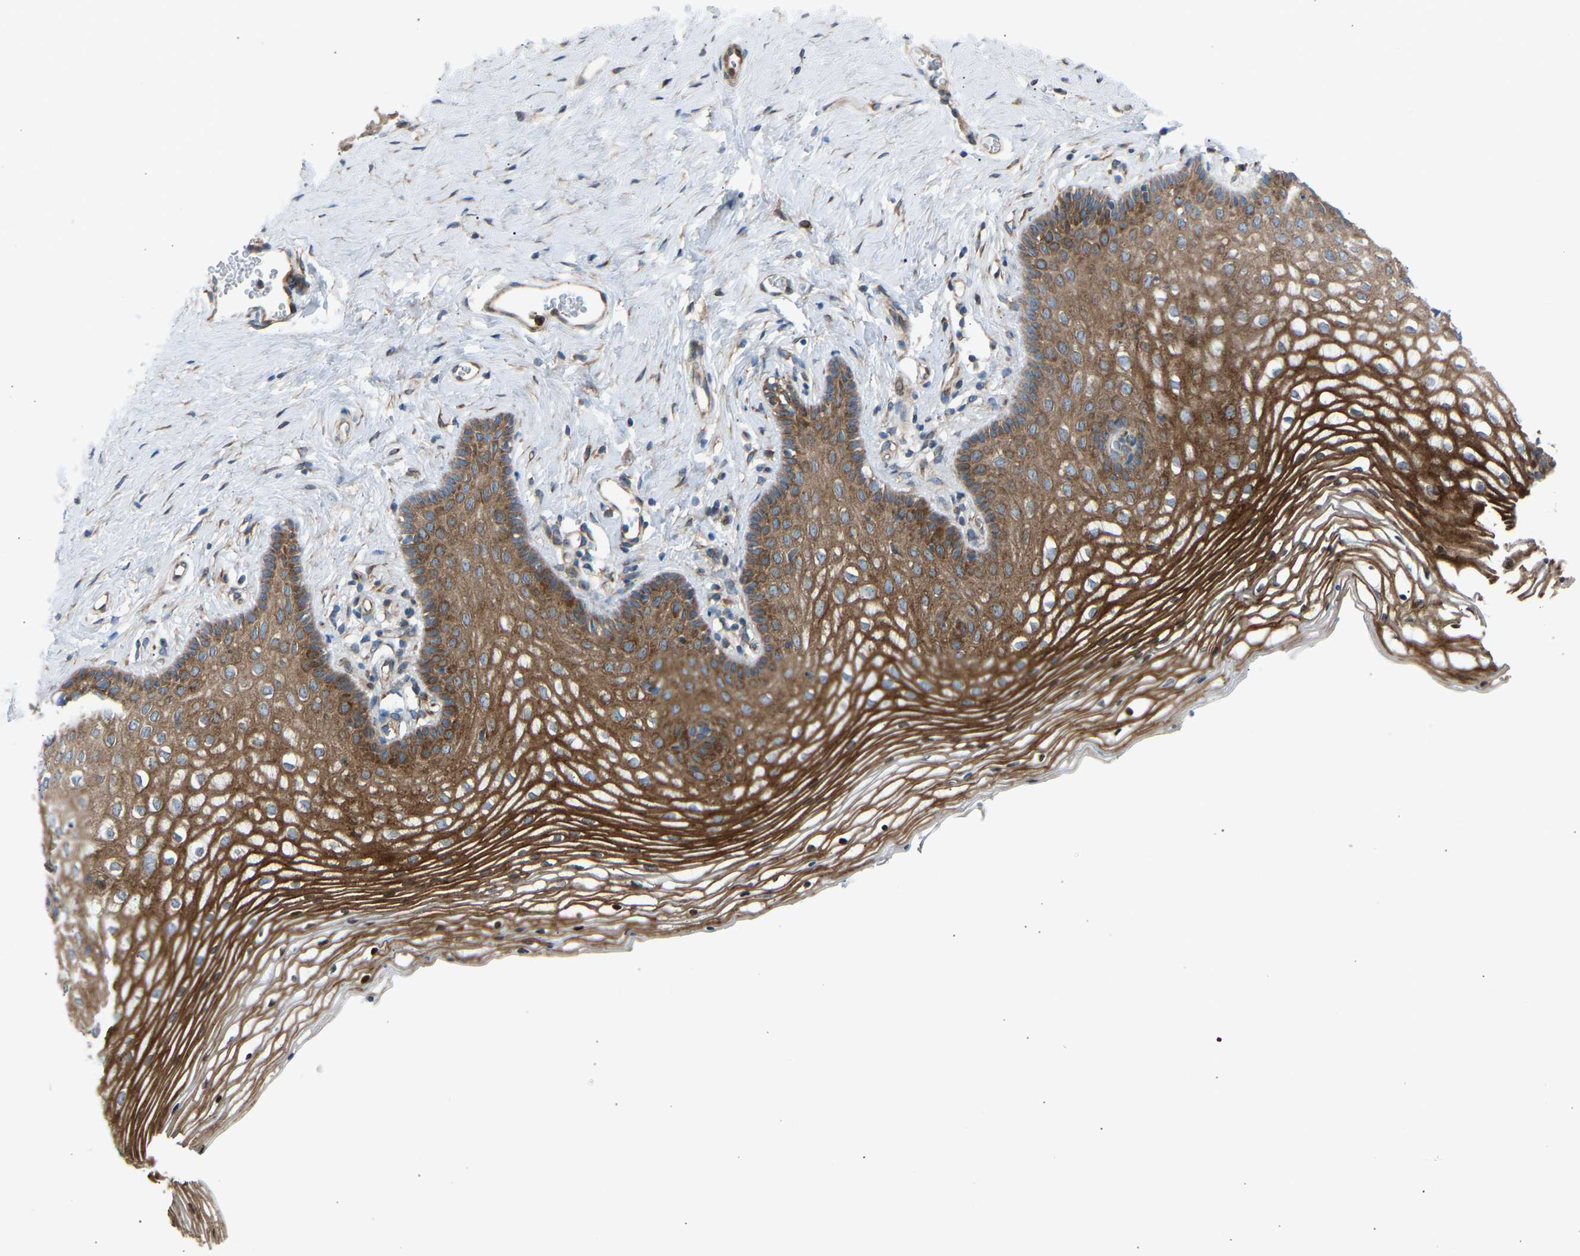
{"staining": {"intensity": "strong", "quantity": ">75%", "location": "cytoplasmic/membranous"}, "tissue": "vagina", "cell_type": "Squamous epithelial cells", "image_type": "normal", "snomed": [{"axis": "morphology", "description": "Normal tissue, NOS"}, {"axis": "topography", "description": "Vagina"}], "caption": "Protein expression by IHC exhibits strong cytoplasmic/membranous staining in about >75% of squamous epithelial cells in normal vagina. (brown staining indicates protein expression, while blue staining denotes nuclei).", "gene": "VPS41", "patient": {"sex": "female", "age": 32}}